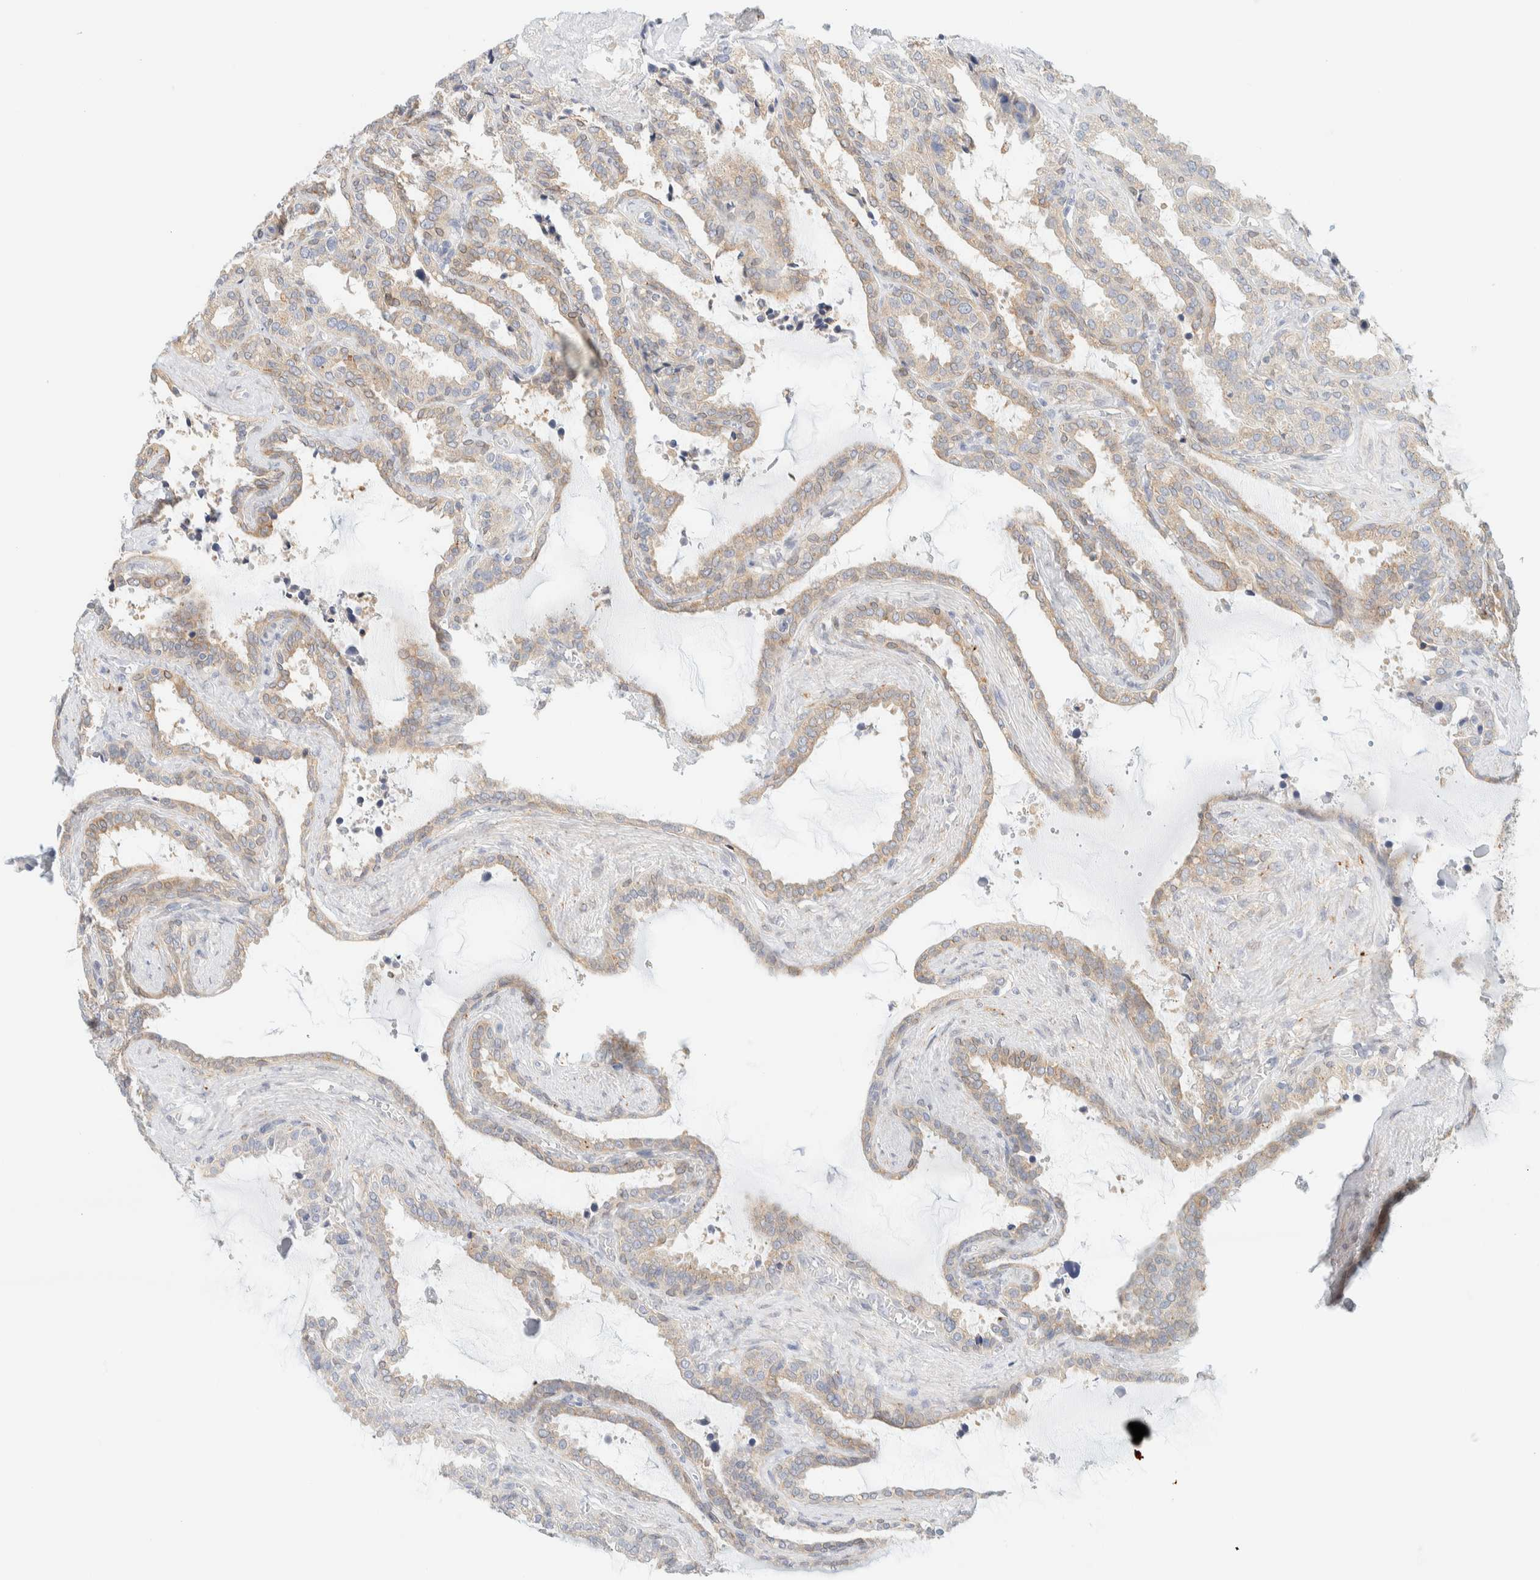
{"staining": {"intensity": "weak", "quantity": "25%-75%", "location": "cytoplasmic/membranous"}, "tissue": "seminal vesicle", "cell_type": "Glandular cells", "image_type": "normal", "snomed": [{"axis": "morphology", "description": "Normal tissue, NOS"}, {"axis": "topography", "description": "Seminal veicle"}], "caption": "A high-resolution histopathology image shows immunohistochemistry staining of unremarkable seminal vesicle, which exhibits weak cytoplasmic/membranous staining in approximately 25%-75% of glandular cells. The staining was performed using DAB (3,3'-diaminobenzidine), with brown indicating positive protein expression. Nuclei are stained blue with hematoxylin.", "gene": "NT5C", "patient": {"sex": "male", "age": 46}}